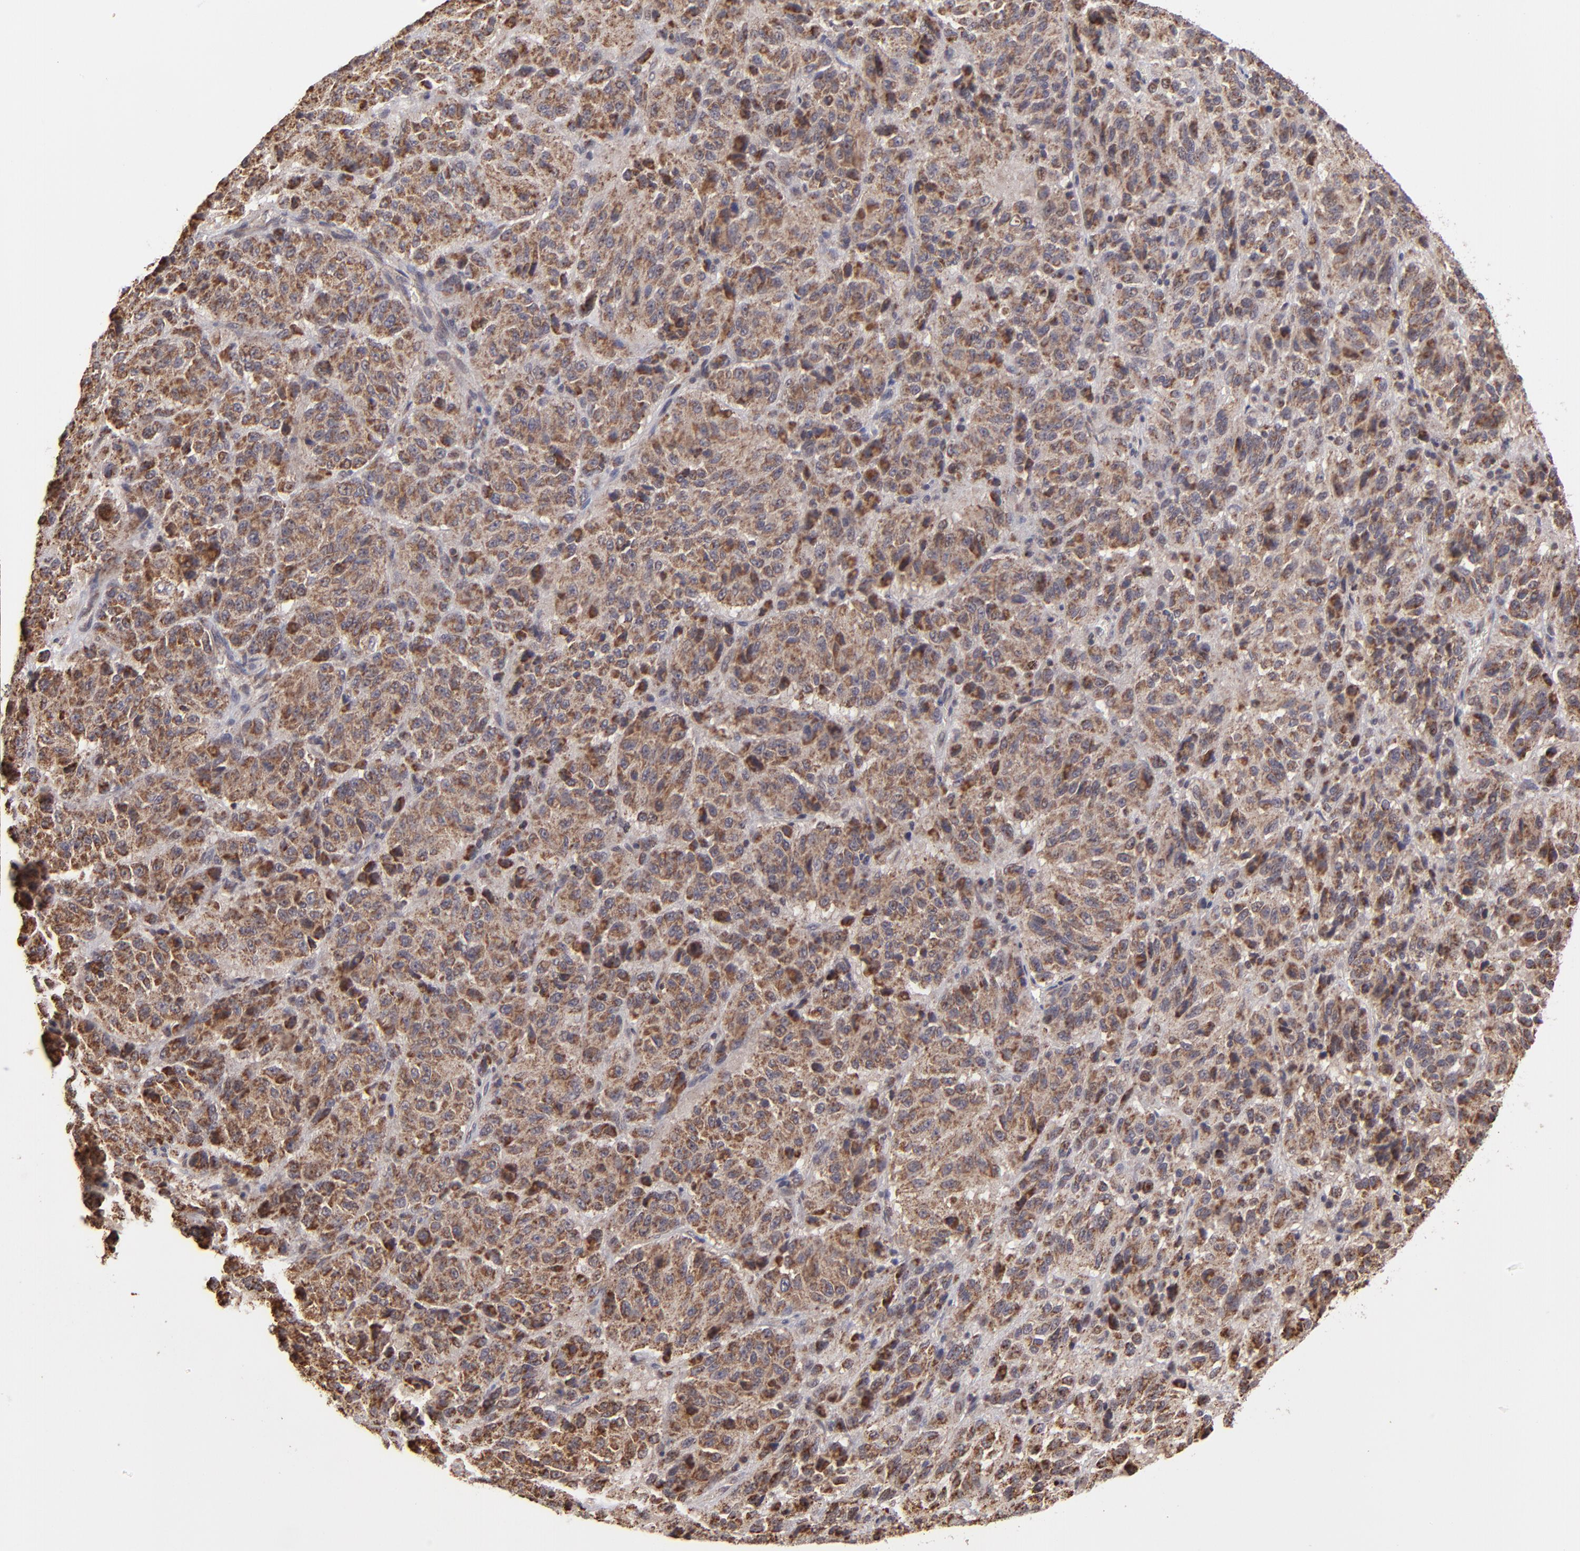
{"staining": {"intensity": "moderate", "quantity": ">75%", "location": "cytoplasmic/membranous"}, "tissue": "melanoma", "cell_type": "Tumor cells", "image_type": "cancer", "snomed": [{"axis": "morphology", "description": "Malignant melanoma, Metastatic site"}, {"axis": "topography", "description": "Lung"}], "caption": "Moderate cytoplasmic/membranous staining for a protein is appreciated in about >75% of tumor cells of malignant melanoma (metastatic site) using IHC.", "gene": "SLC15A1", "patient": {"sex": "male", "age": 64}}